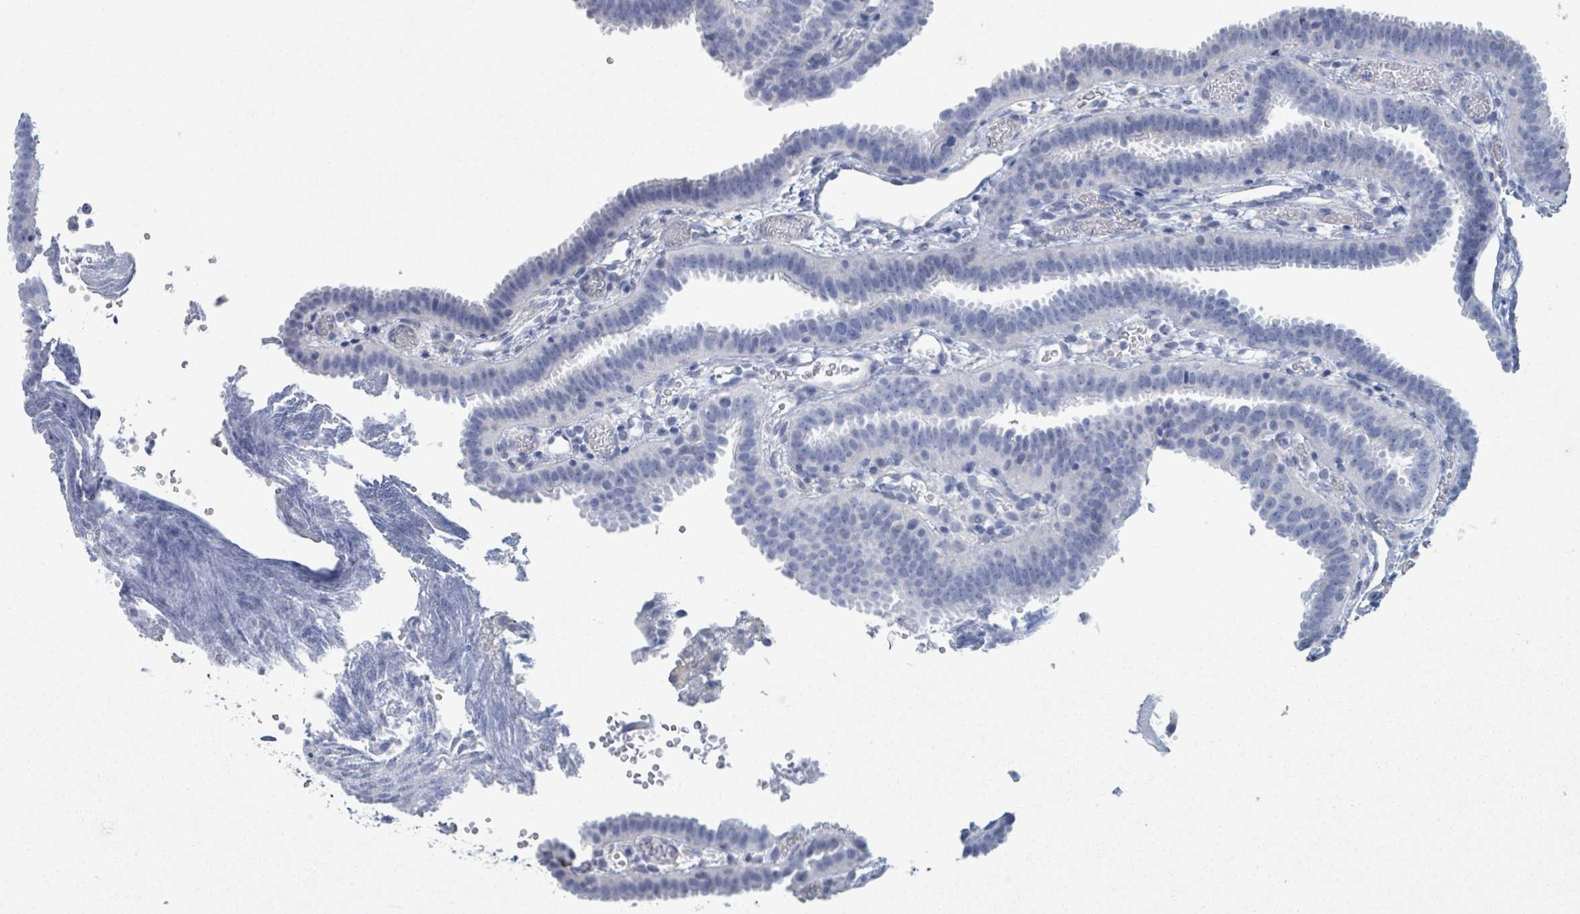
{"staining": {"intensity": "negative", "quantity": "none", "location": "none"}, "tissue": "fallopian tube", "cell_type": "Glandular cells", "image_type": "normal", "snomed": [{"axis": "morphology", "description": "Normal tissue, NOS"}, {"axis": "topography", "description": "Fallopian tube"}], "caption": "DAB (3,3'-diaminobenzidine) immunohistochemical staining of benign human fallopian tube exhibits no significant positivity in glandular cells. (DAB (3,3'-diaminobenzidine) immunohistochemistry visualized using brightfield microscopy, high magnification).", "gene": "CT45A10", "patient": {"sex": "female", "age": 37}}